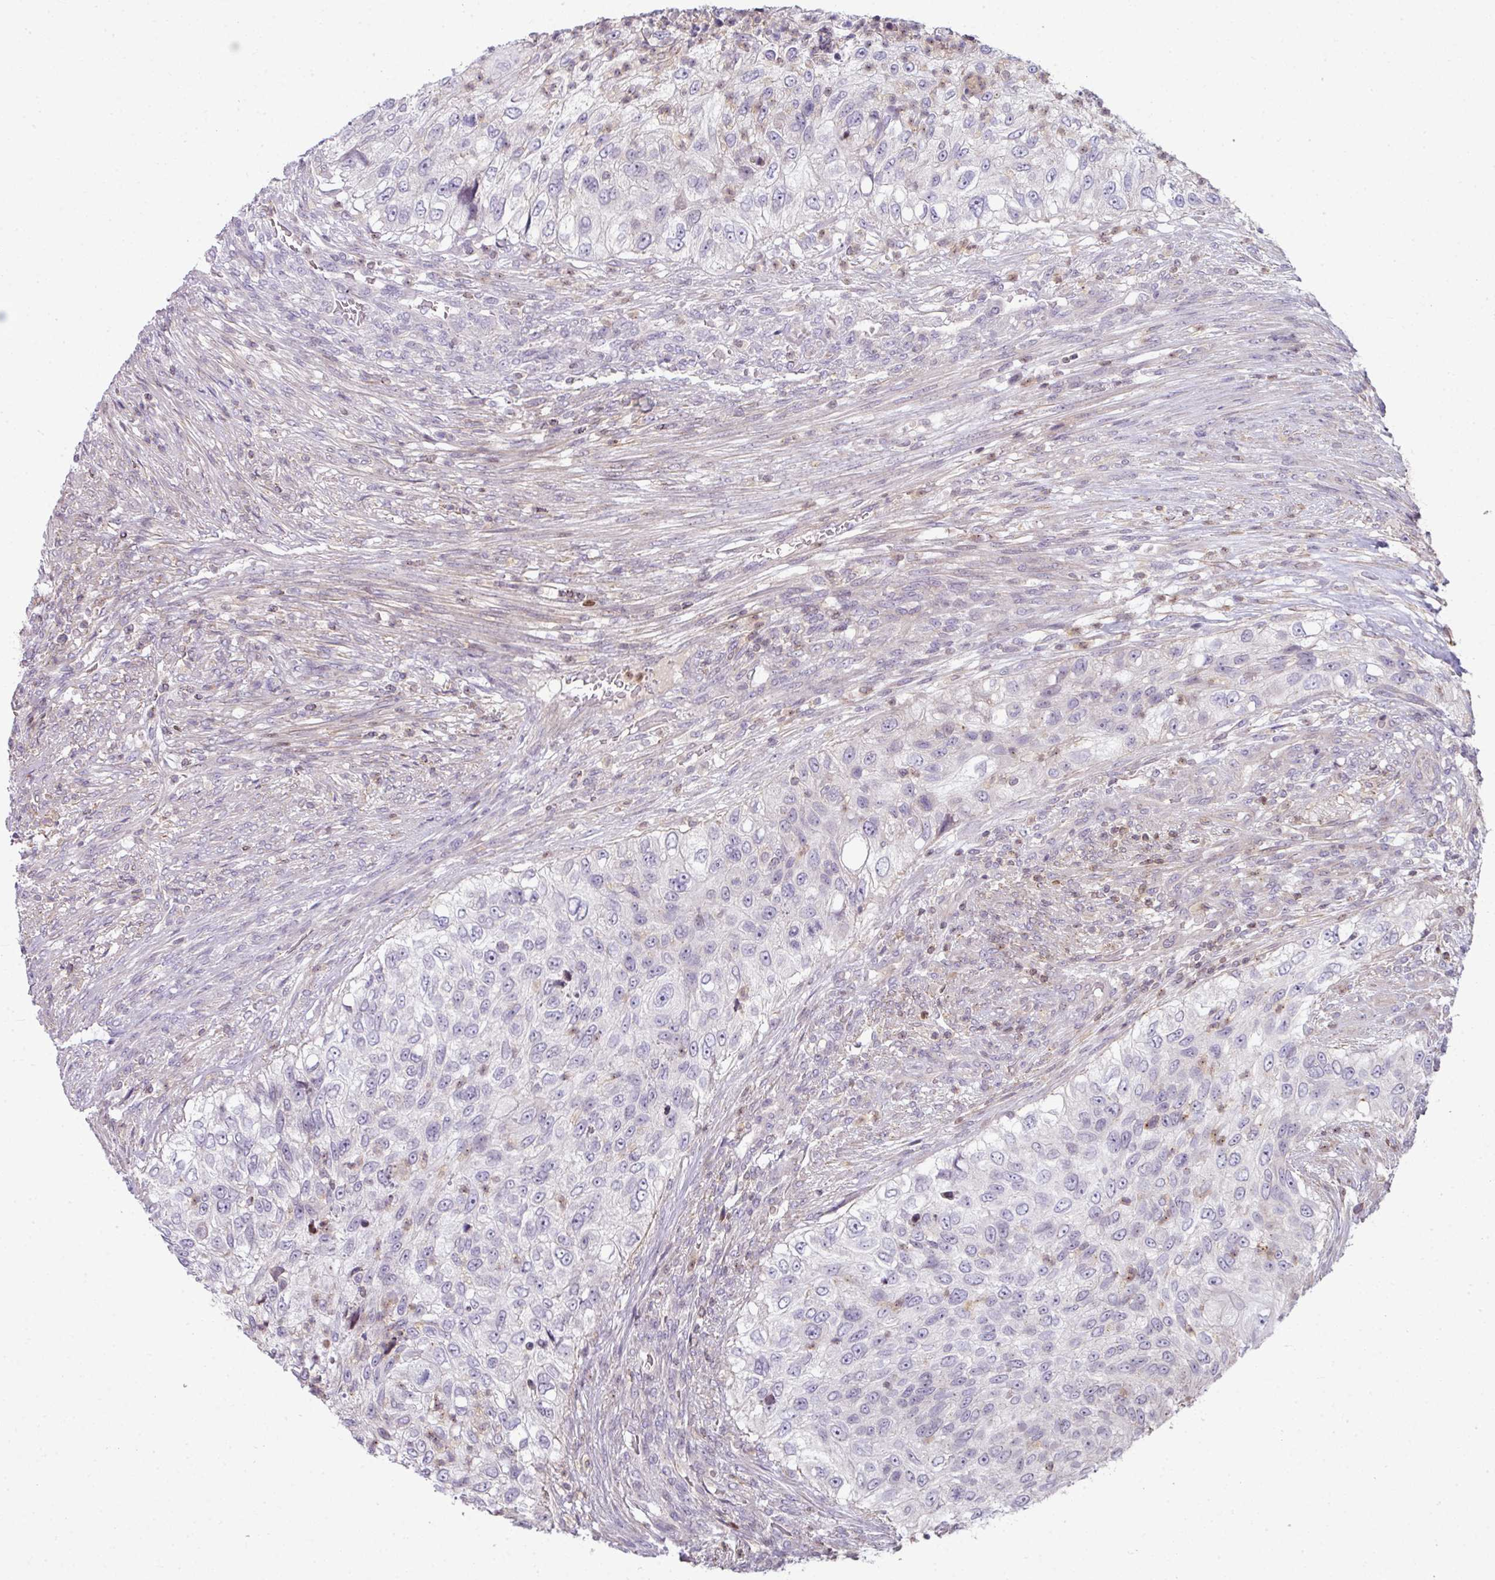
{"staining": {"intensity": "negative", "quantity": "none", "location": "none"}, "tissue": "urothelial cancer", "cell_type": "Tumor cells", "image_type": "cancer", "snomed": [{"axis": "morphology", "description": "Urothelial carcinoma, High grade"}, {"axis": "topography", "description": "Urinary bladder"}], "caption": "This image is of high-grade urothelial carcinoma stained with immunohistochemistry (IHC) to label a protein in brown with the nuclei are counter-stained blue. There is no expression in tumor cells.", "gene": "STAT5A", "patient": {"sex": "female", "age": 60}}